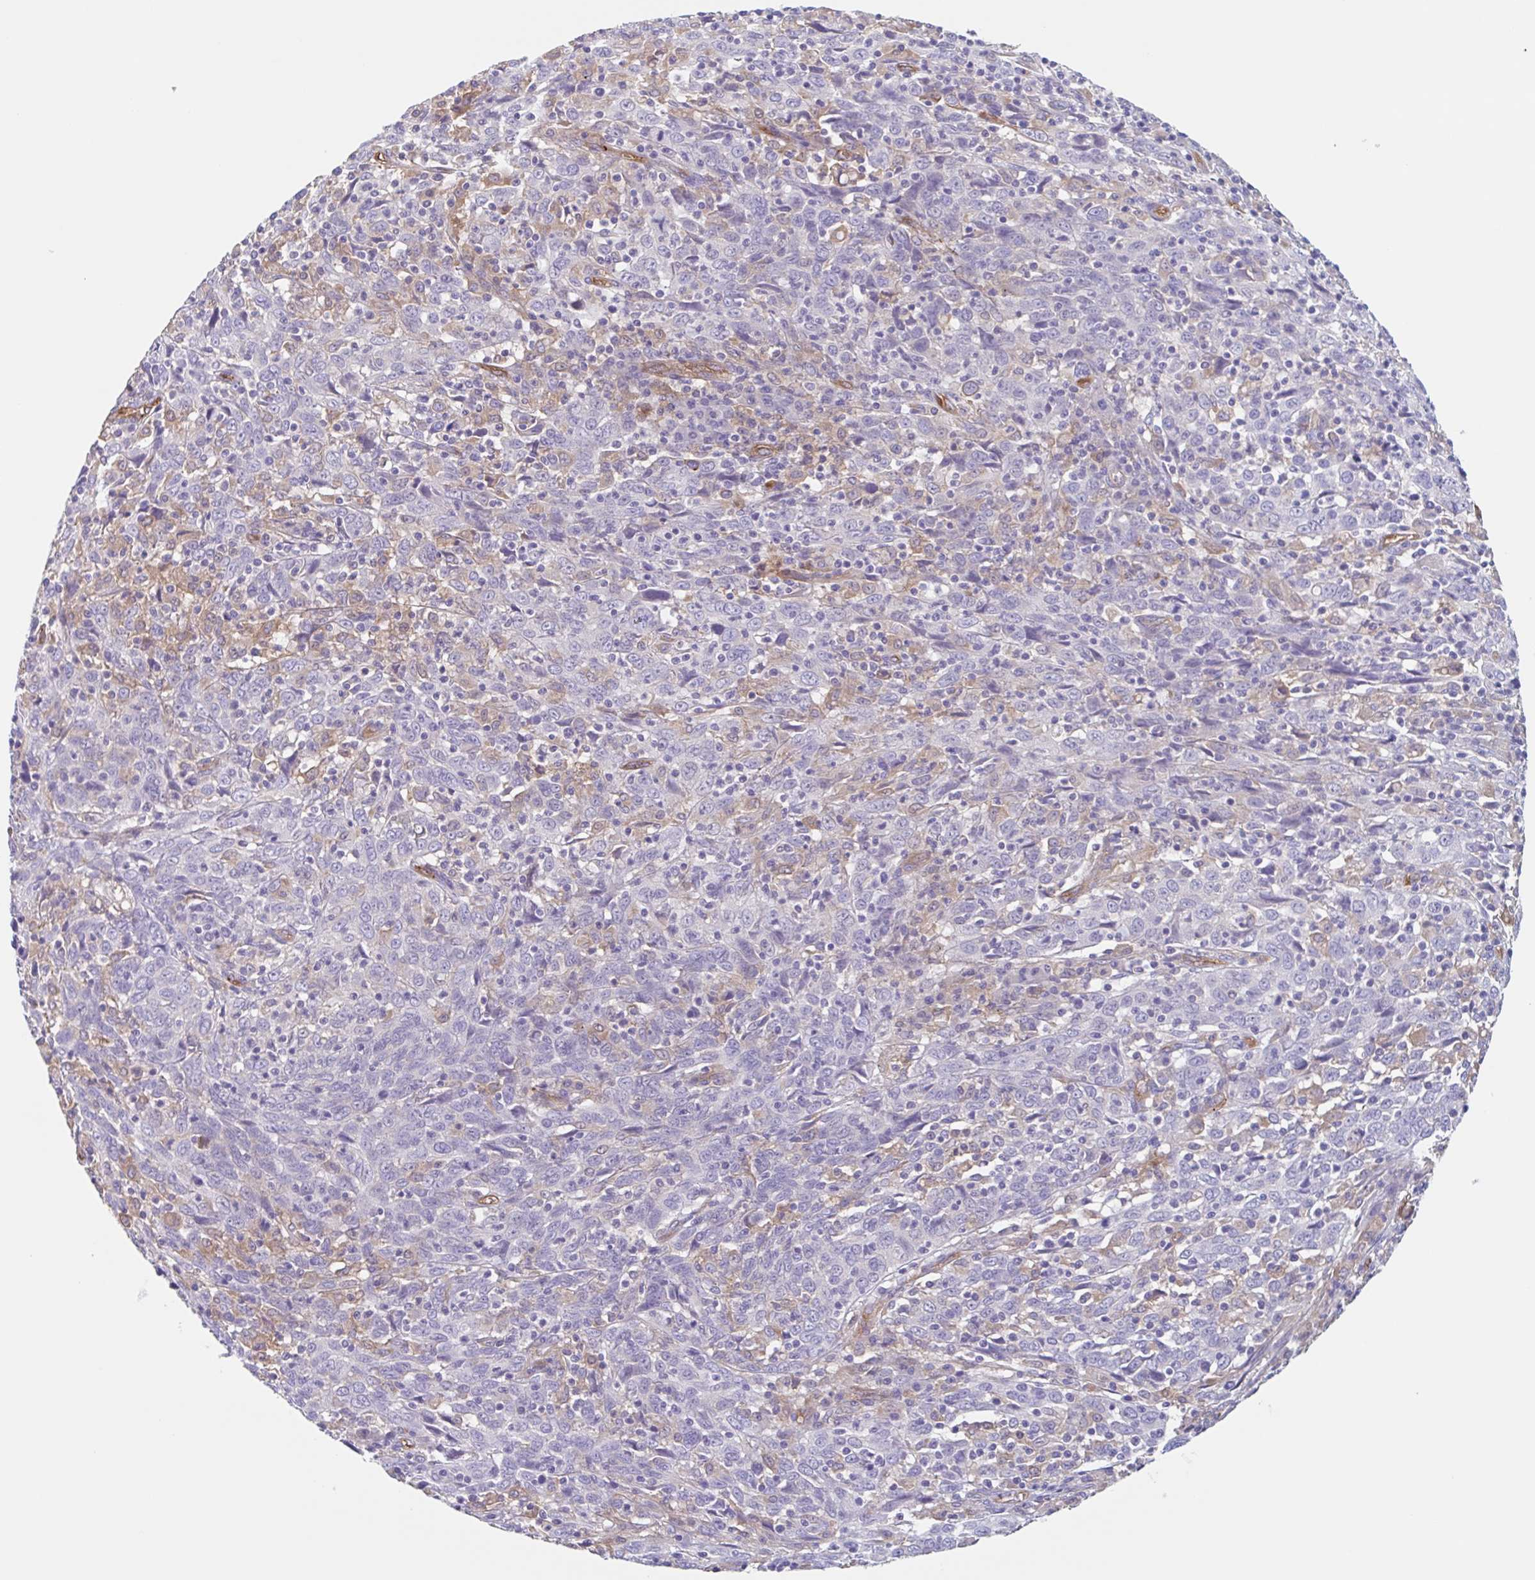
{"staining": {"intensity": "negative", "quantity": "none", "location": "none"}, "tissue": "cervical cancer", "cell_type": "Tumor cells", "image_type": "cancer", "snomed": [{"axis": "morphology", "description": "Squamous cell carcinoma, NOS"}, {"axis": "topography", "description": "Cervix"}], "caption": "A photomicrograph of human squamous cell carcinoma (cervical) is negative for staining in tumor cells.", "gene": "EHD4", "patient": {"sex": "female", "age": 46}}